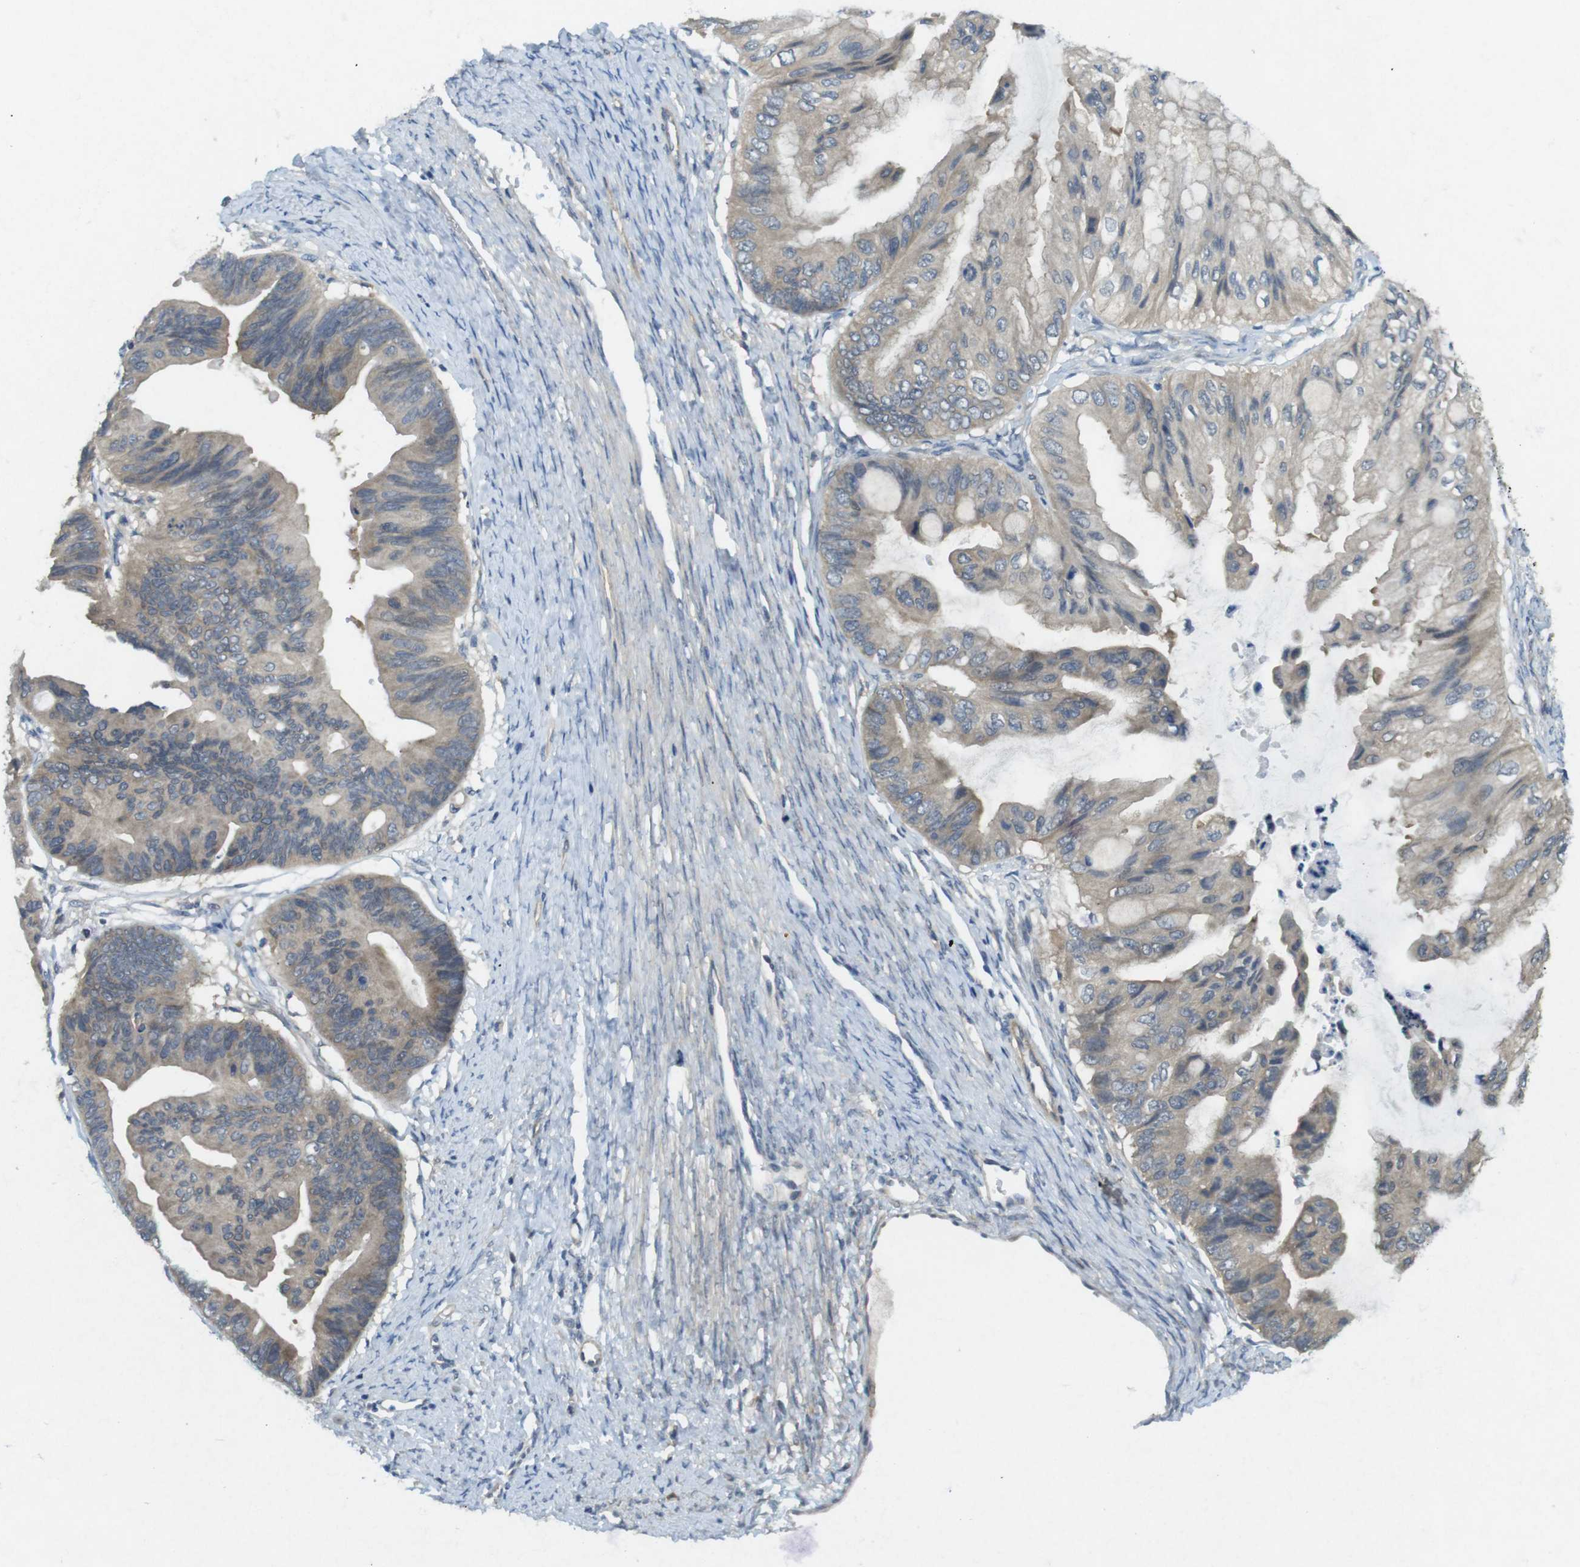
{"staining": {"intensity": "weak", "quantity": "25%-75%", "location": "cytoplasmic/membranous"}, "tissue": "ovarian cancer", "cell_type": "Tumor cells", "image_type": "cancer", "snomed": [{"axis": "morphology", "description": "Cystadenocarcinoma, mucinous, NOS"}, {"axis": "topography", "description": "Ovary"}], "caption": "Ovarian mucinous cystadenocarcinoma stained for a protein exhibits weak cytoplasmic/membranous positivity in tumor cells.", "gene": "SUGT1", "patient": {"sex": "female", "age": 61}}